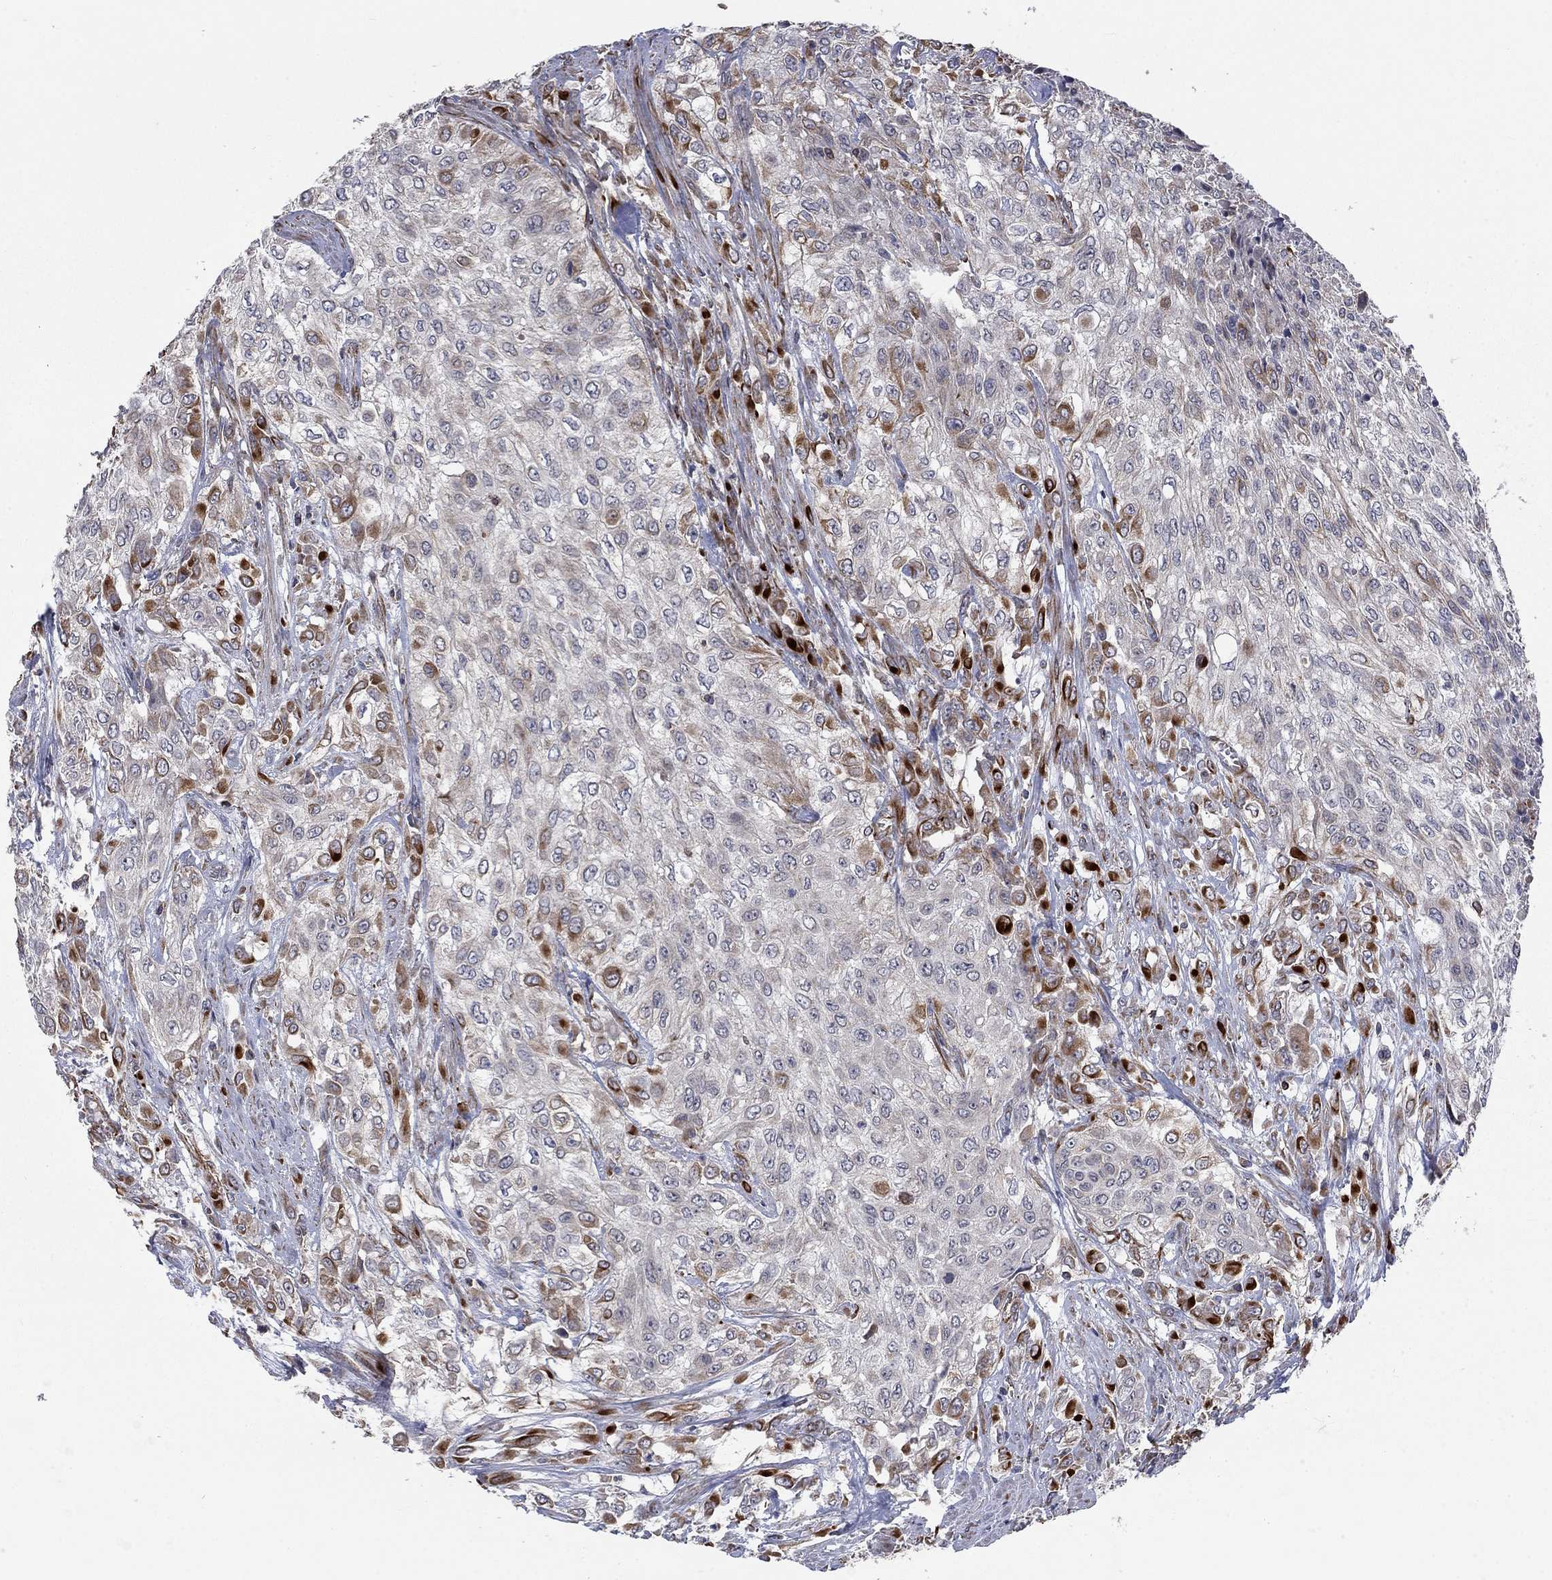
{"staining": {"intensity": "moderate", "quantity": "<25%", "location": "cytoplasmic/membranous"}, "tissue": "urothelial cancer", "cell_type": "Tumor cells", "image_type": "cancer", "snomed": [{"axis": "morphology", "description": "Urothelial carcinoma, High grade"}, {"axis": "topography", "description": "Urinary bladder"}], "caption": "Tumor cells exhibit low levels of moderate cytoplasmic/membranous staining in approximately <25% of cells in human high-grade urothelial carcinoma.", "gene": "NDUFC1", "patient": {"sex": "male", "age": 57}}